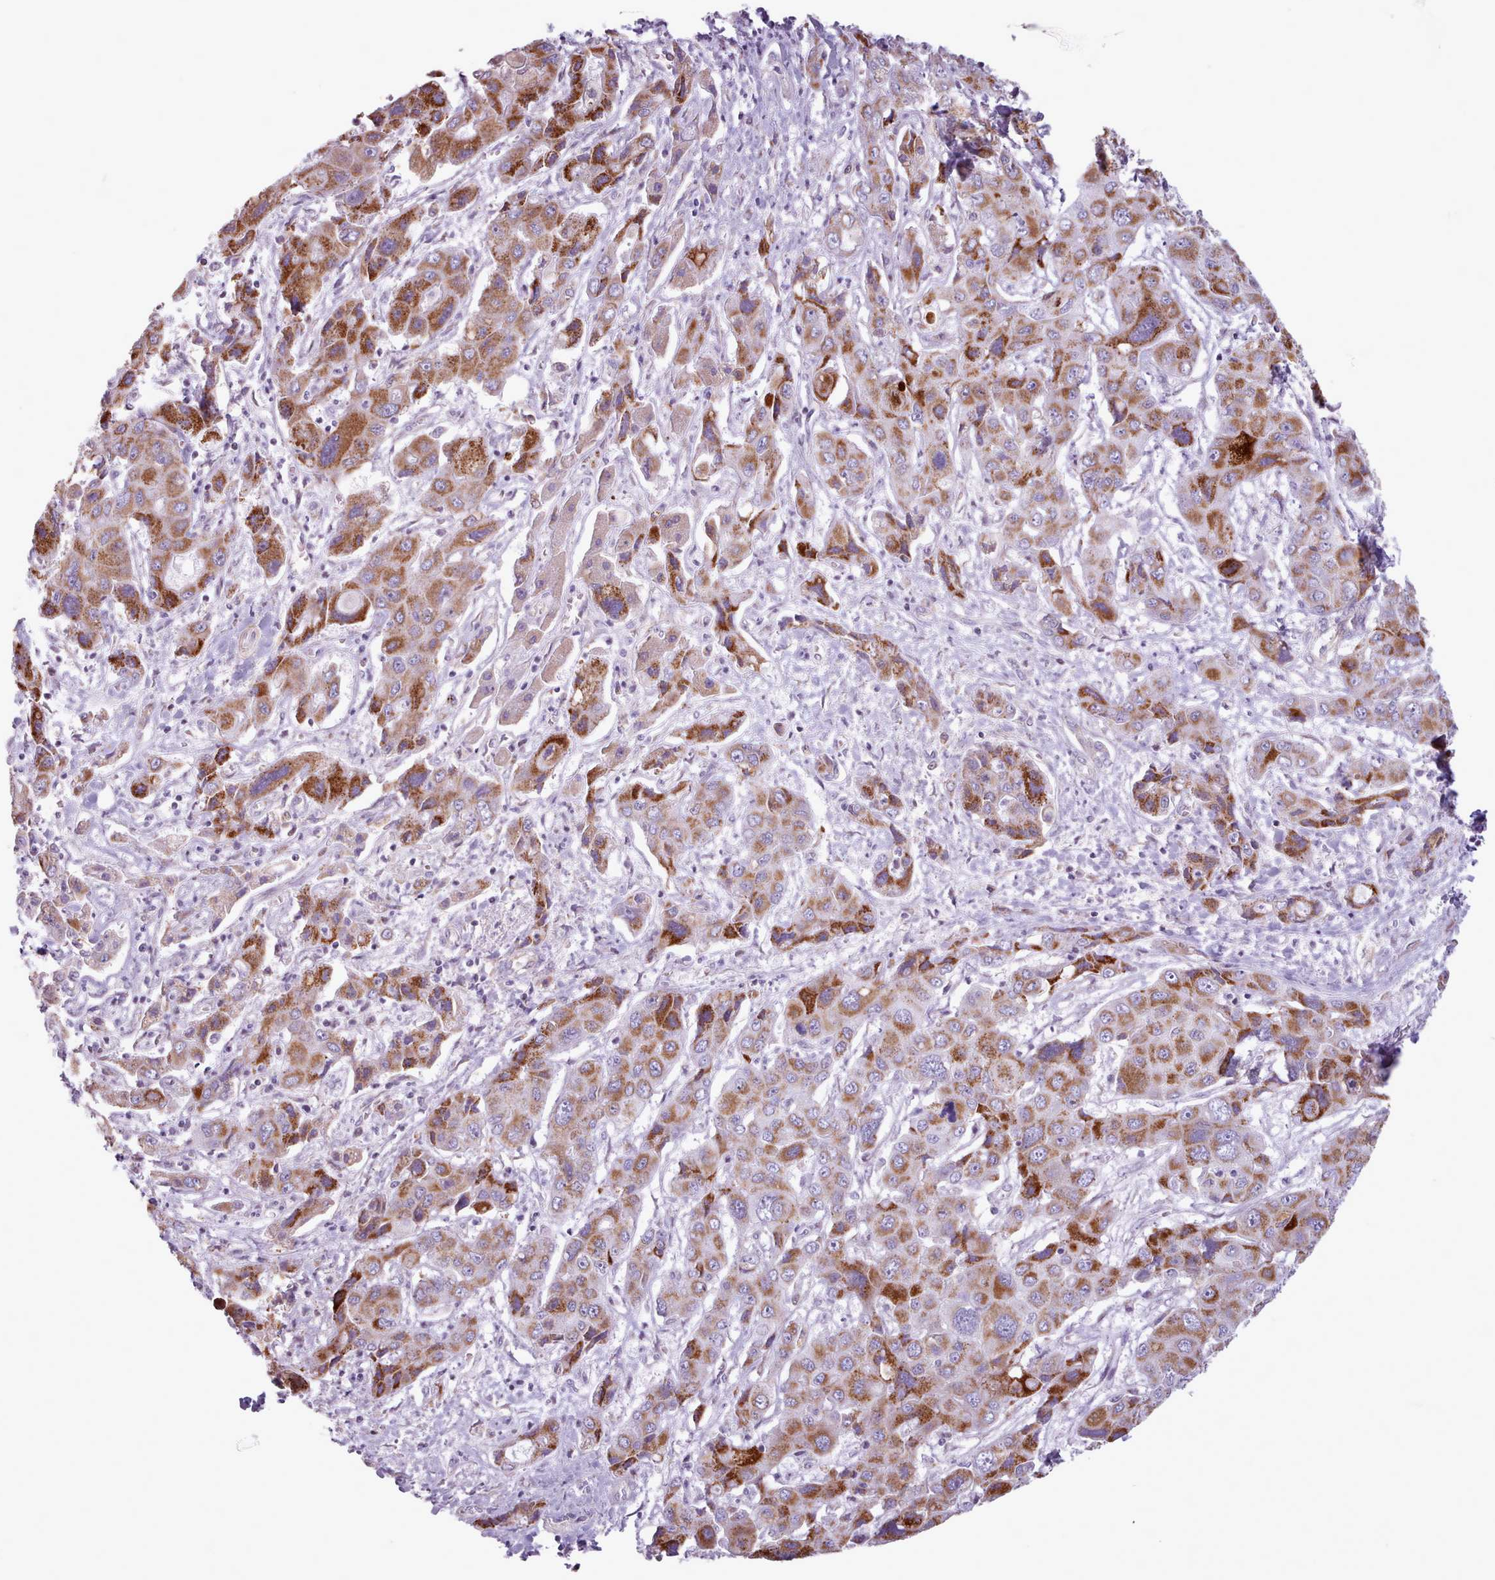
{"staining": {"intensity": "moderate", "quantity": ">75%", "location": "cytoplasmic/membranous"}, "tissue": "liver cancer", "cell_type": "Tumor cells", "image_type": "cancer", "snomed": [{"axis": "morphology", "description": "Cholangiocarcinoma"}, {"axis": "topography", "description": "Liver"}], "caption": "Immunohistochemistry (IHC) (DAB) staining of liver cholangiocarcinoma displays moderate cytoplasmic/membranous protein positivity in approximately >75% of tumor cells. The protein of interest is stained brown, and the nuclei are stained in blue (DAB (3,3'-diaminobenzidine) IHC with brightfield microscopy, high magnification).", "gene": "AVL9", "patient": {"sex": "male", "age": 67}}